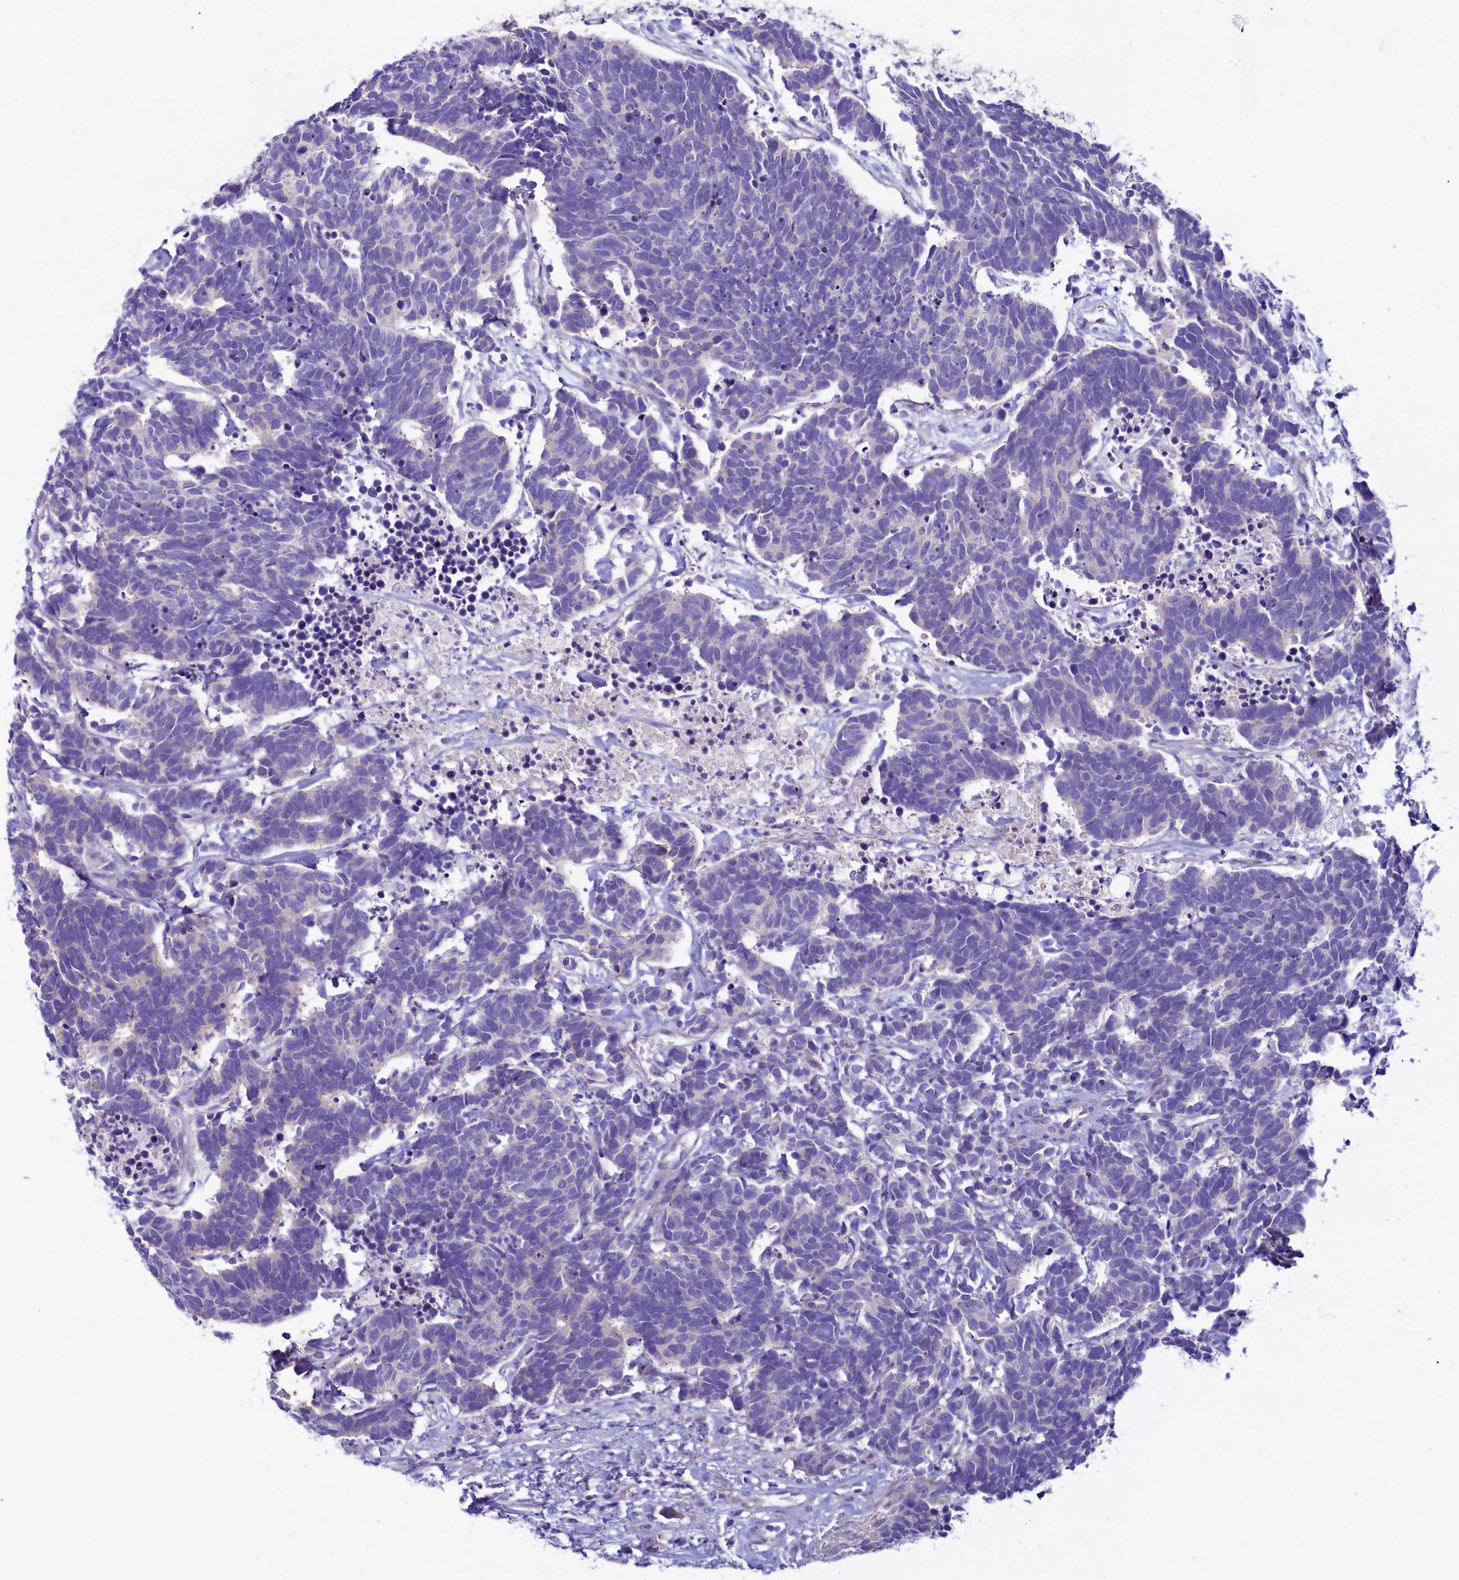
{"staining": {"intensity": "negative", "quantity": "none", "location": "none"}, "tissue": "carcinoid", "cell_type": "Tumor cells", "image_type": "cancer", "snomed": [{"axis": "morphology", "description": "Carcinoma, NOS"}, {"axis": "morphology", "description": "Carcinoid, malignant, NOS"}, {"axis": "topography", "description": "Urinary bladder"}], "caption": "DAB (3,3'-diaminobenzidine) immunohistochemical staining of carcinoid displays no significant positivity in tumor cells.", "gene": "KRBOX5", "patient": {"sex": "male", "age": 57}}